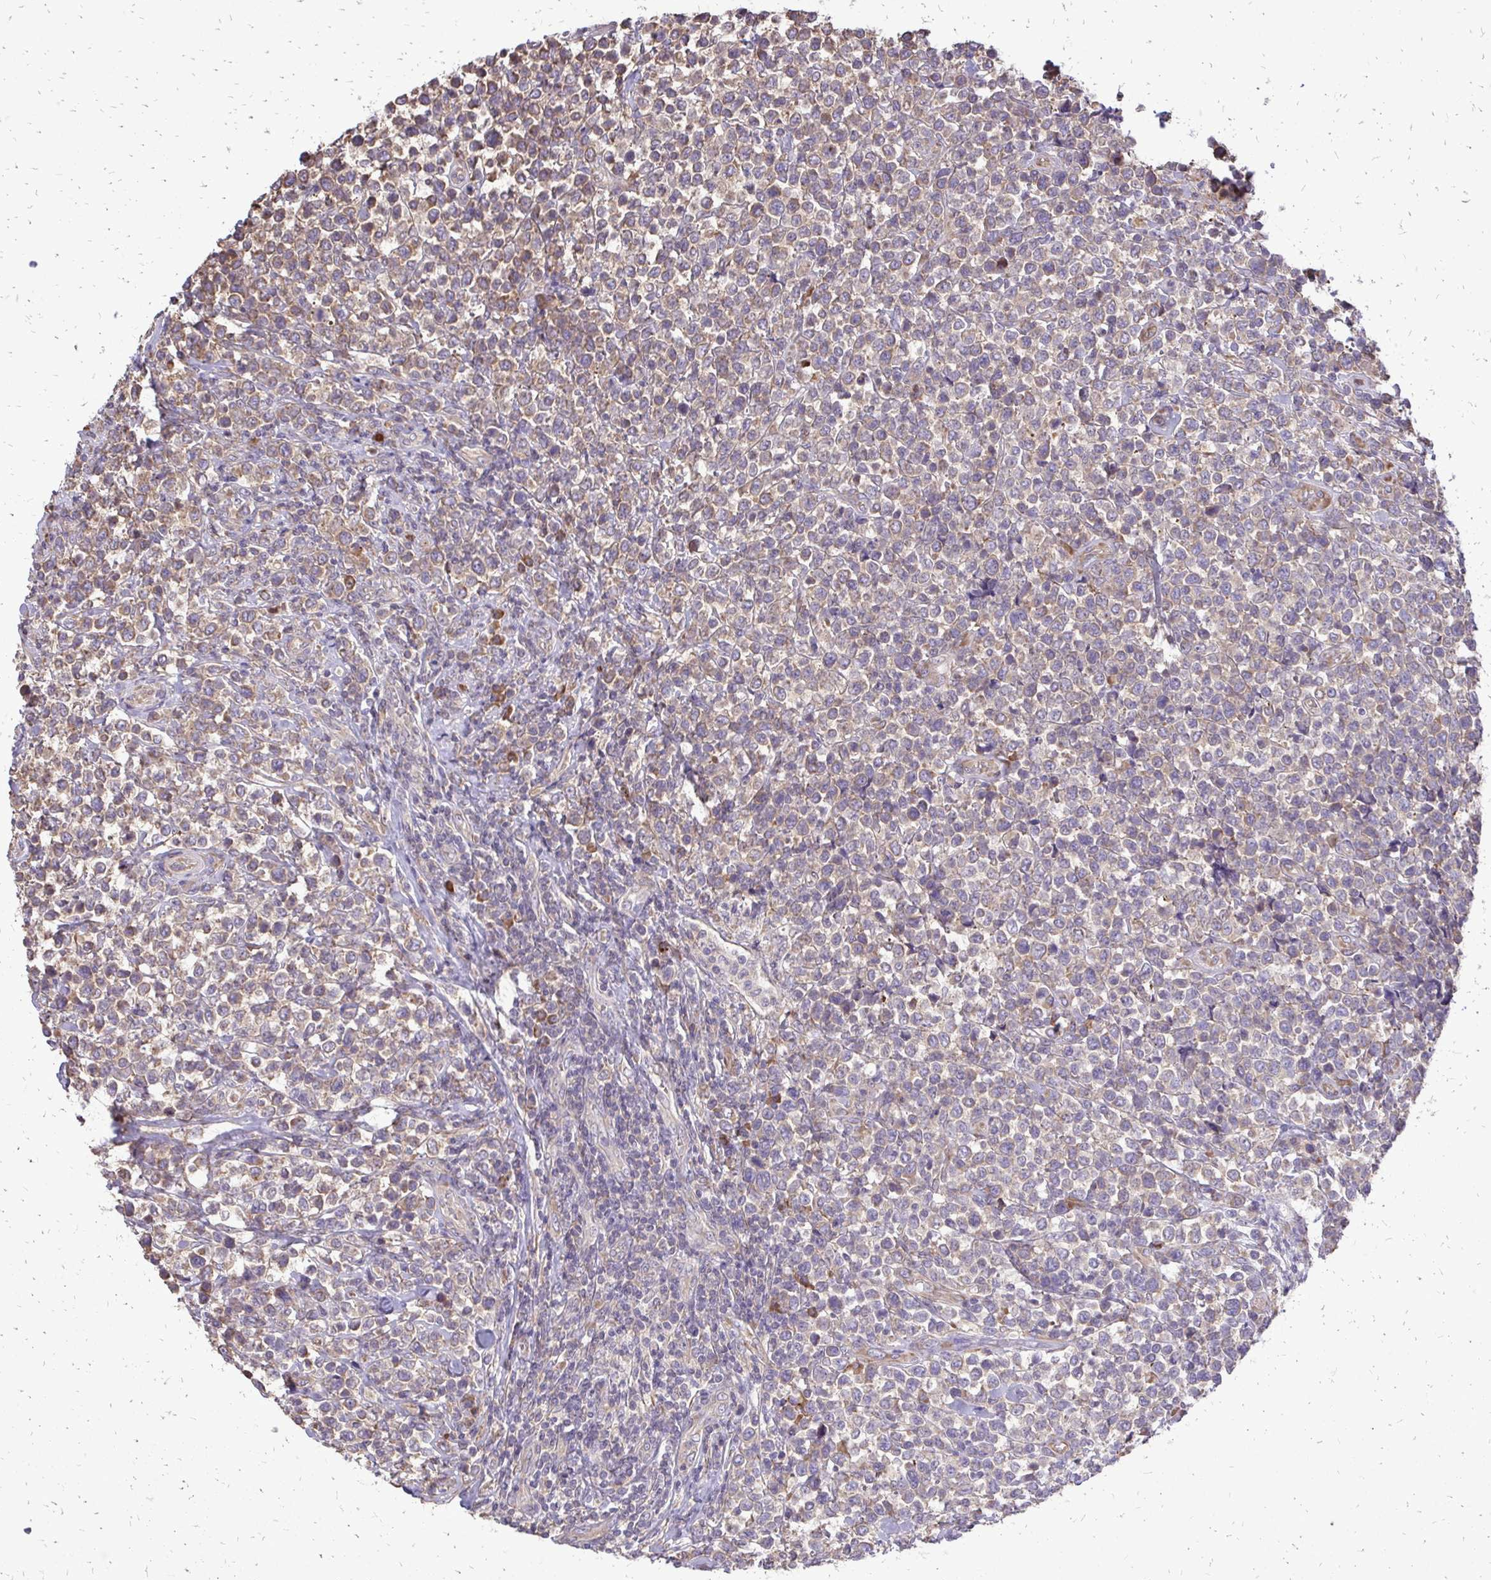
{"staining": {"intensity": "weak", "quantity": "25%-75%", "location": "cytoplasmic/membranous"}, "tissue": "lymphoma", "cell_type": "Tumor cells", "image_type": "cancer", "snomed": [{"axis": "morphology", "description": "Malignant lymphoma, non-Hodgkin's type, High grade"}, {"axis": "topography", "description": "Soft tissue"}], "caption": "A histopathology image showing weak cytoplasmic/membranous staining in approximately 25%-75% of tumor cells in high-grade malignant lymphoma, non-Hodgkin's type, as visualized by brown immunohistochemical staining.", "gene": "RPS3", "patient": {"sex": "female", "age": 56}}